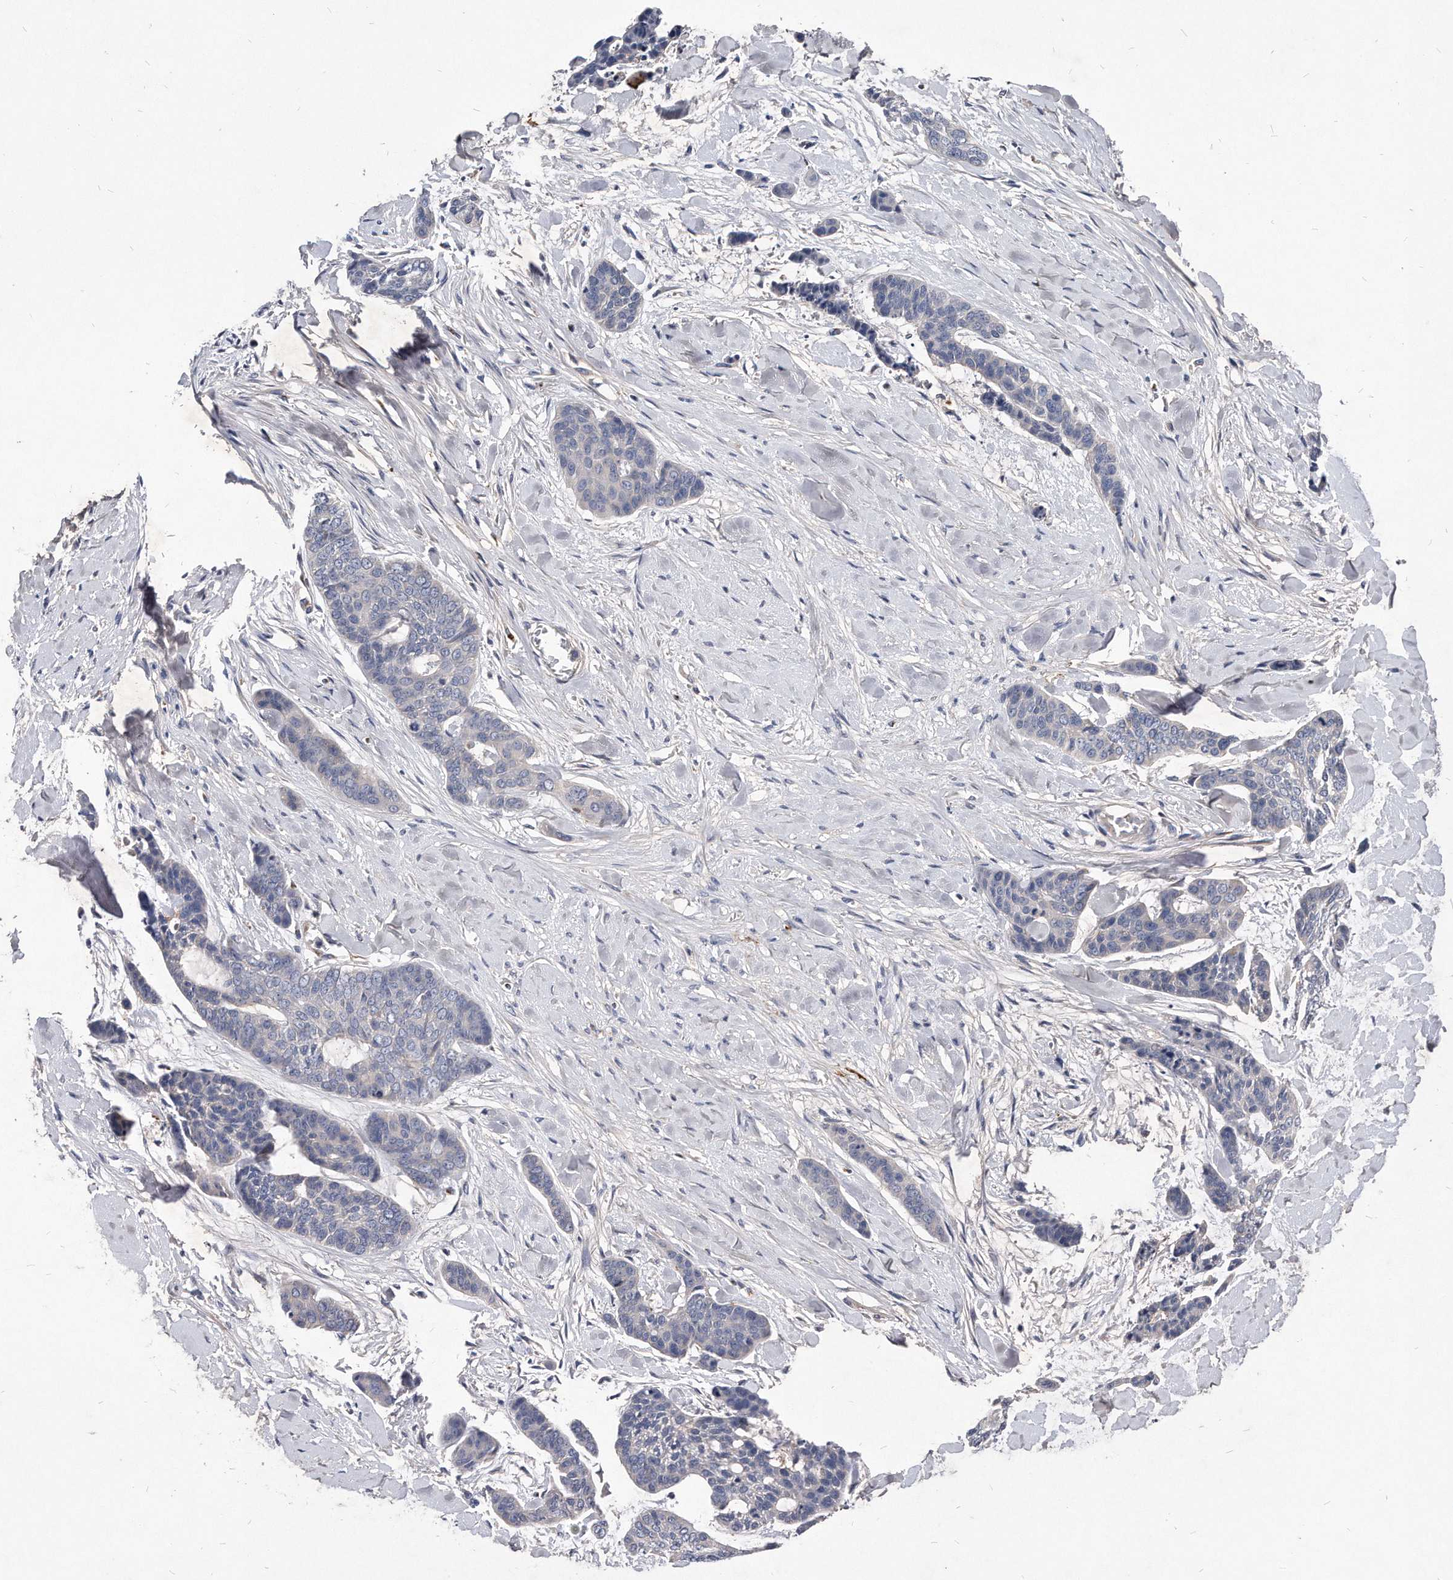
{"staining": {"intensity": "negative", "quantity": "none", "location": "none"}, "tissue": "skin cancer", "cell_type": "Tumor cells", "image_type": "cancer", "snomed": [{"axis": "morphology", "description": "Basal cell carcinoma"}, {"axis": "topography", "description": "Skin"}], "caption": "There is no significant expression in tumor cells of skin cancer.", "gene": "MGAT4A", "patient": {"sex": "female", "age": 64}}